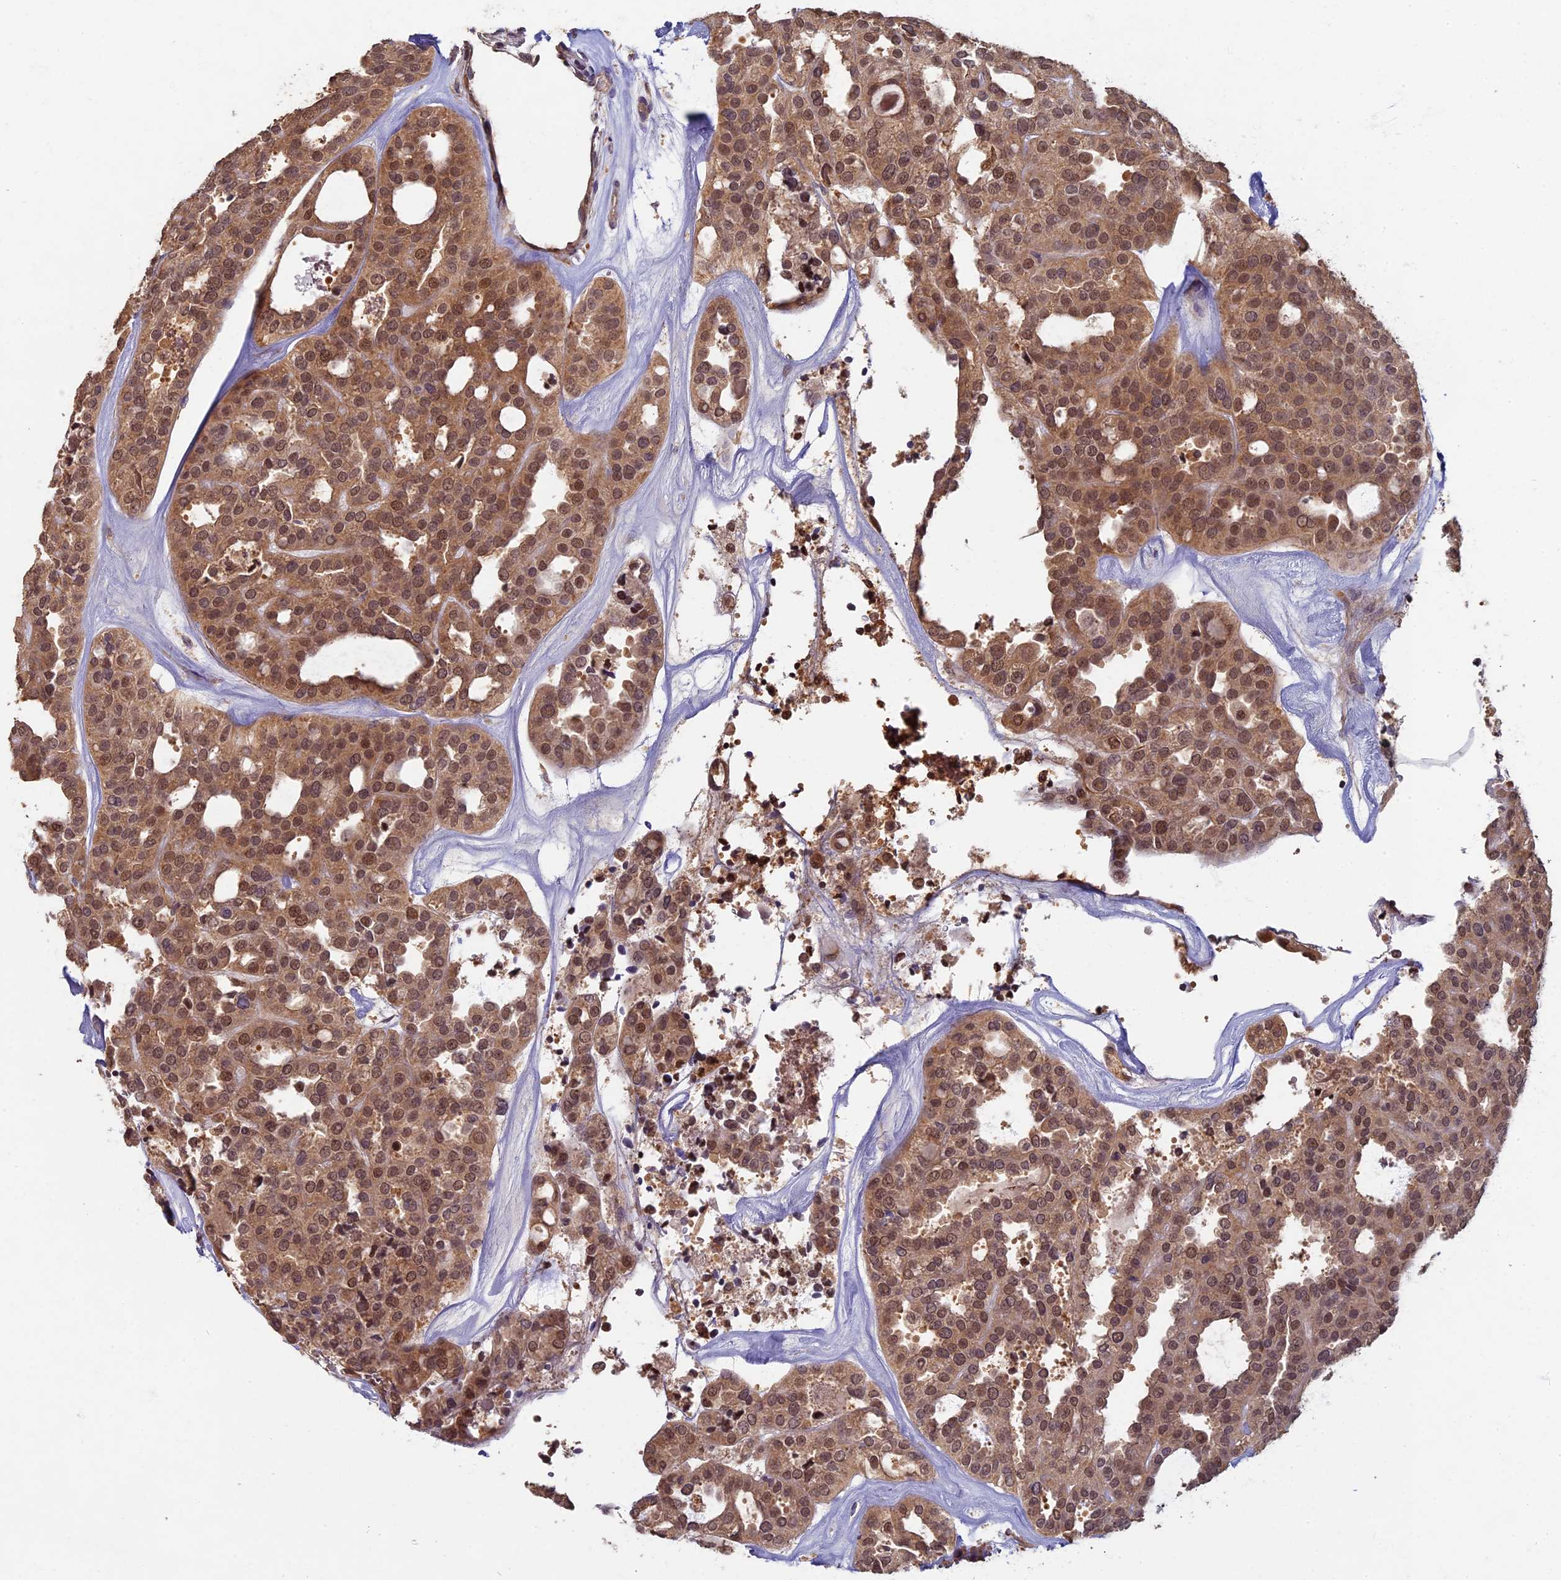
{"staining": {"intensity": "moderate", "quantity": ">75%", "location": "cytoplasmic/membranous,nuclear"}, "tissue": "thyroid cancer", "cell_type": "Tumor cells", "image_type": "cancer", "snomed": [{"axis": "morphology", "description": "Follicular adenoma carcinoma, NOS"}, {"axis": "topography", "description": "Thyroid gland"}], "caption": "Follicular adenoma carcinoma (thyroid) was stained to show a protein in brown. There is medium levels of moderate cytoplasmic/membranous and nuclear positivity in about >75% of tumor cells. (Stains: DAB in brown, nuclei in blue, Microscopy: brightfield microscopy at high magnification).", "gene": "RSPH3", "patient": {"sex": "male", "age": 75}}